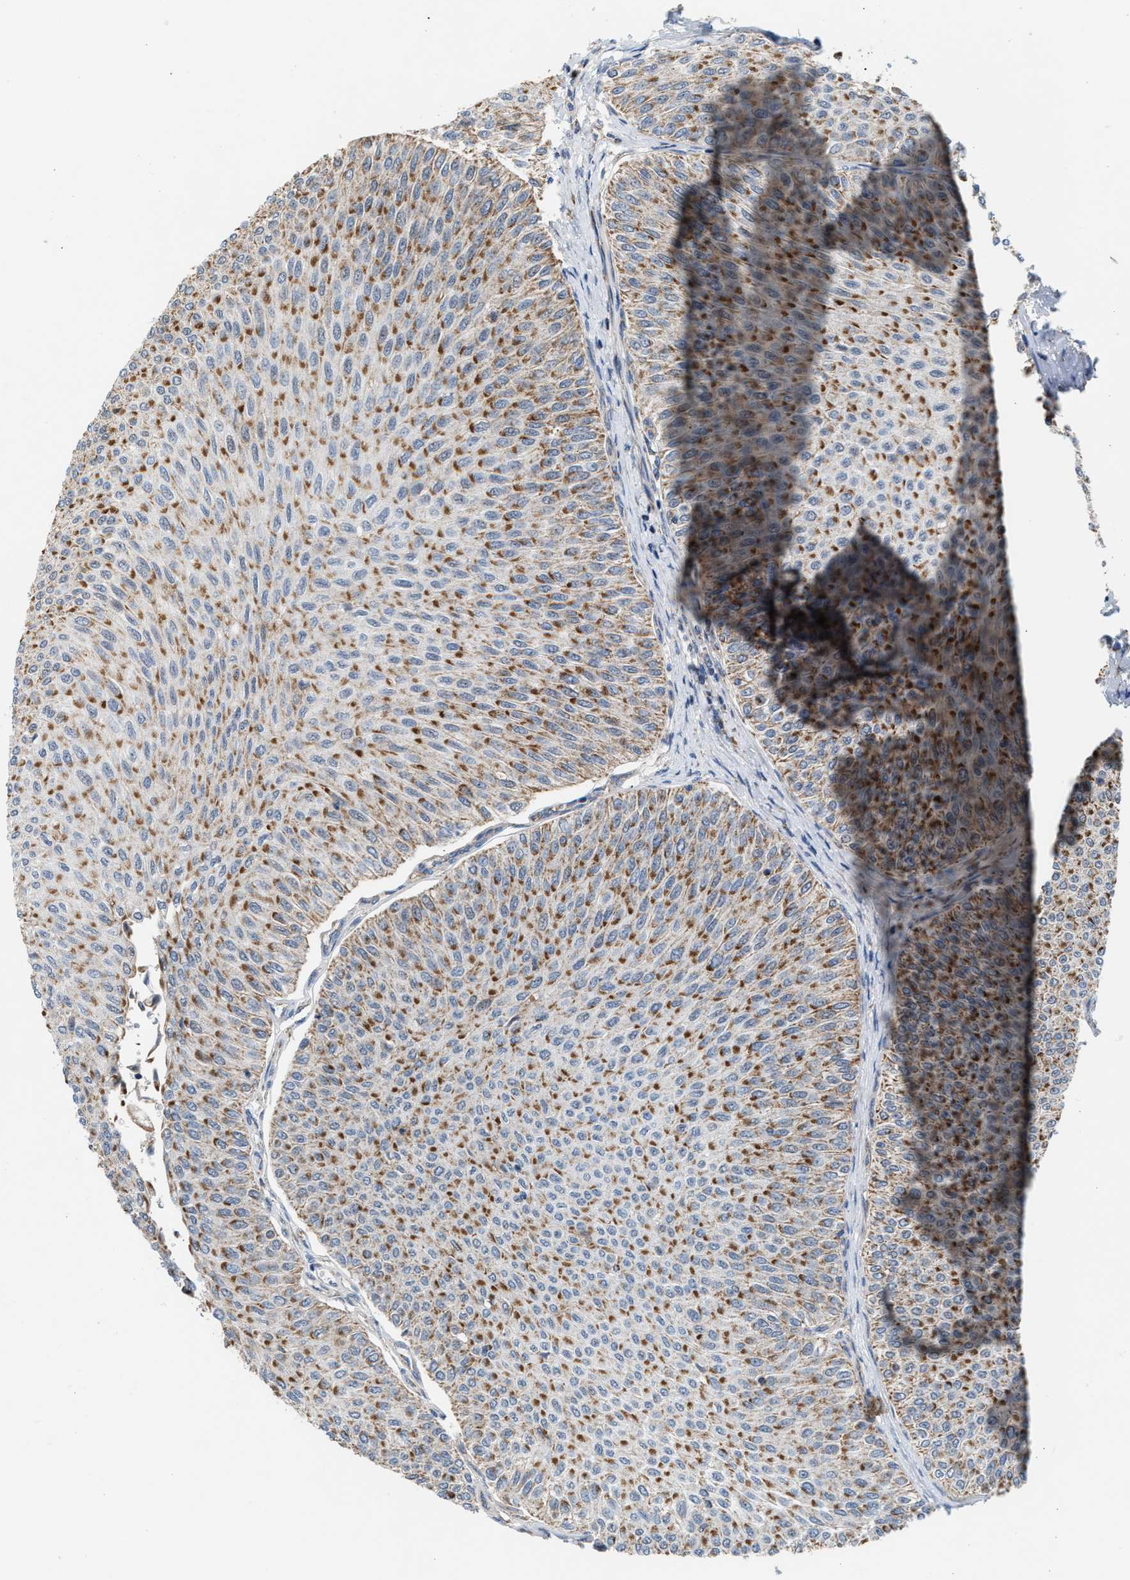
{"staining": {"intensity": "moderate", "quantity": ">75%", "location": "cytoplasmic/membranous"}, "tissue": "urothelial cancer", "cell_type": "Tumor cells", "image_type": "cancer", "snomed": [{"axis": "morphology", "description": "Urothelial carcinoma, Low grade"}, {"axis": "topography", "description": "Urinary bladder"}], "caption": "IHC (DAB (3,3'-diaminobenzidine)) staining of low-grade urothelial carcinoma exhibits moderate cytoplasmic/membranous protein expression in approximately >75% of tumor cells.", "gene": "PMPCA", "patient": {"sex": "male", "age": 78}}